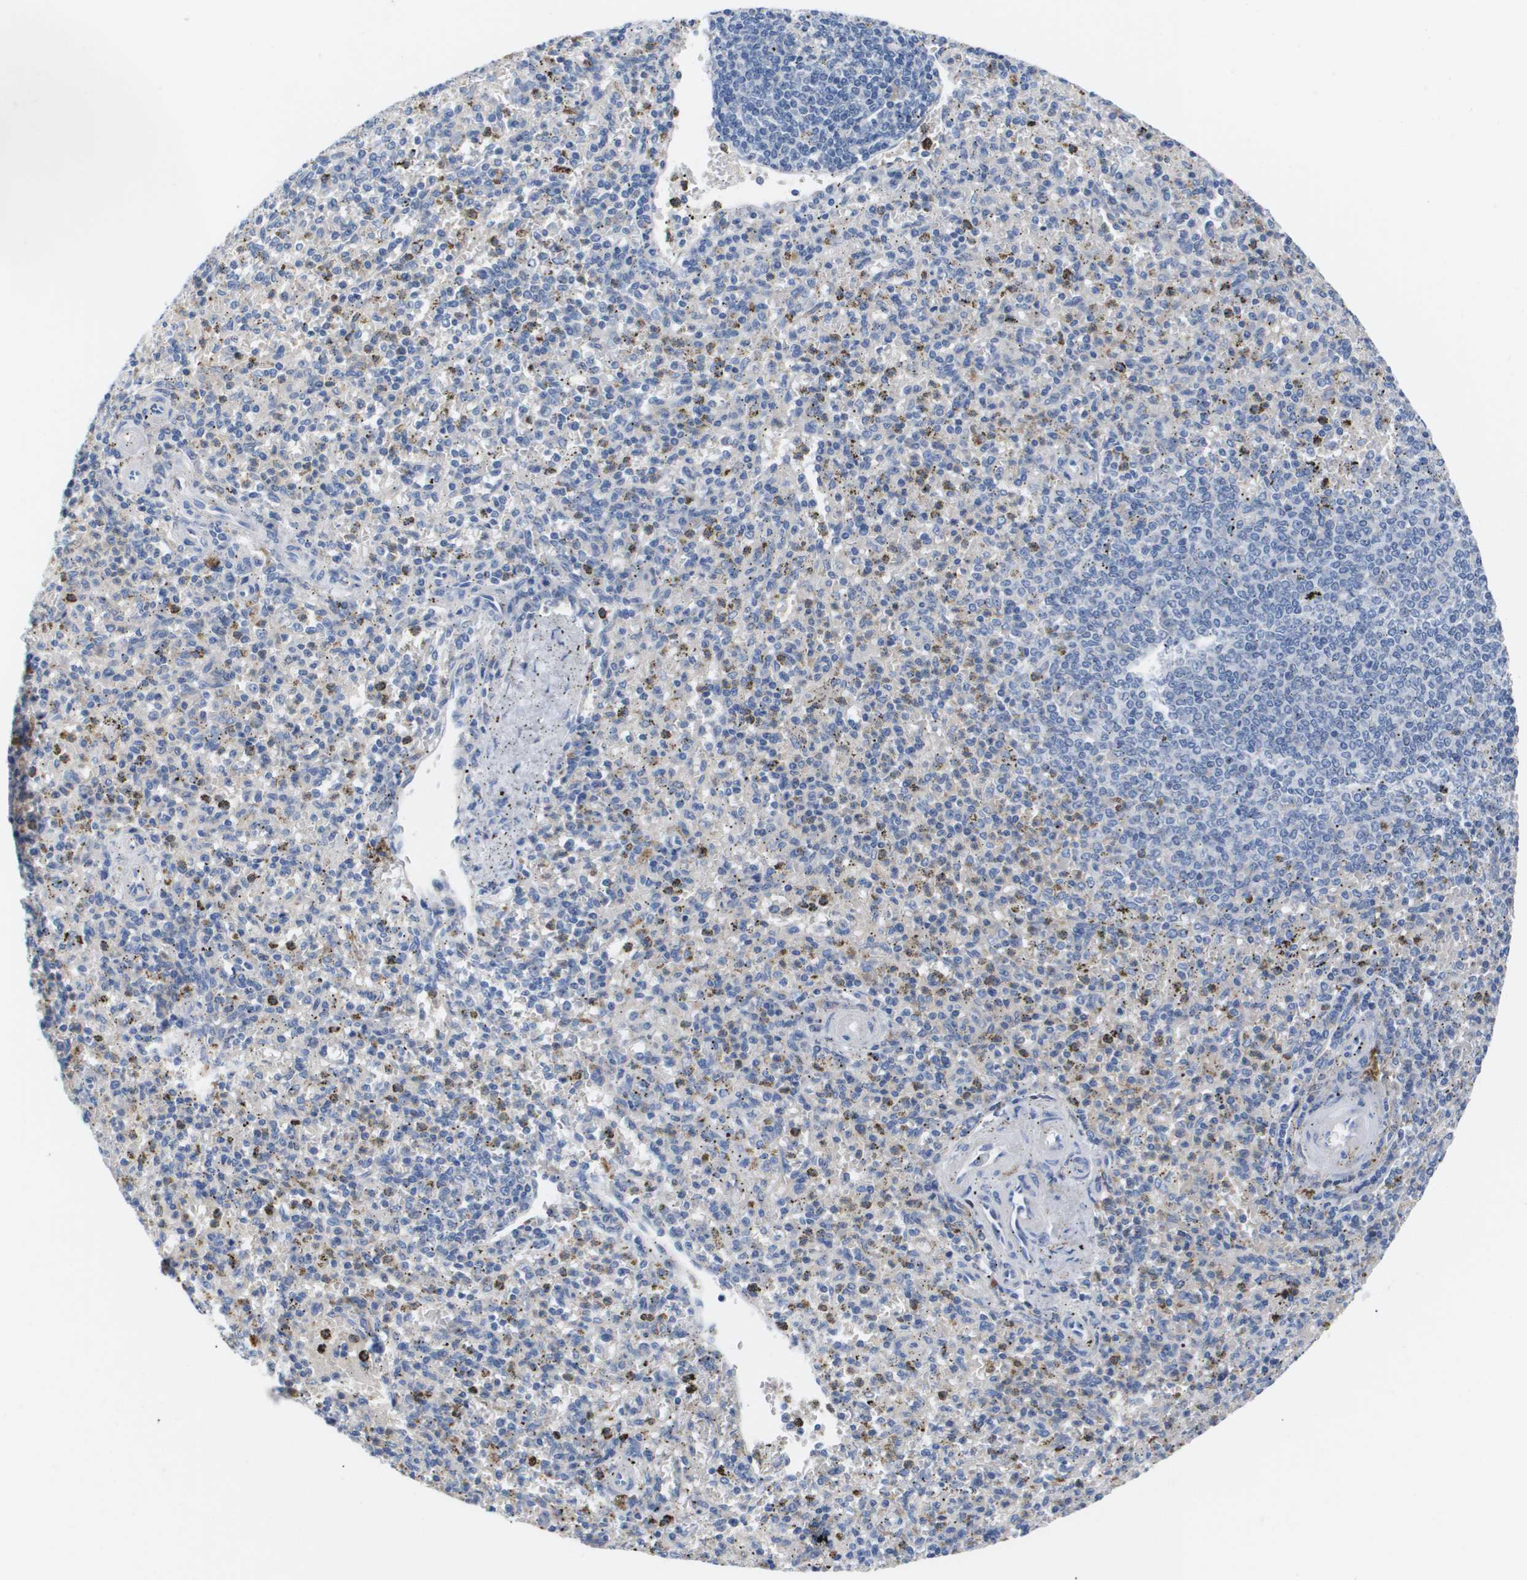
{"staining": {"intensity": "negative", "quantity": "none", "location": "none"}, "tissue": "spleen", "cell_type": "Cells in red pulp", "image_type": "normal", "snomed": [{"axis": "morphology", "description": "Normal tissue, NOS"}, {"axis": "topography", "description": "Spleen"}], "caption": "A high-resolution micrograph shows immunohistochemistry staining of normal spleen, which displays no significant positivity in cells in red pulp.", "gene": "SERPINA6", "patient": {"sex": "male", "age": 72}}